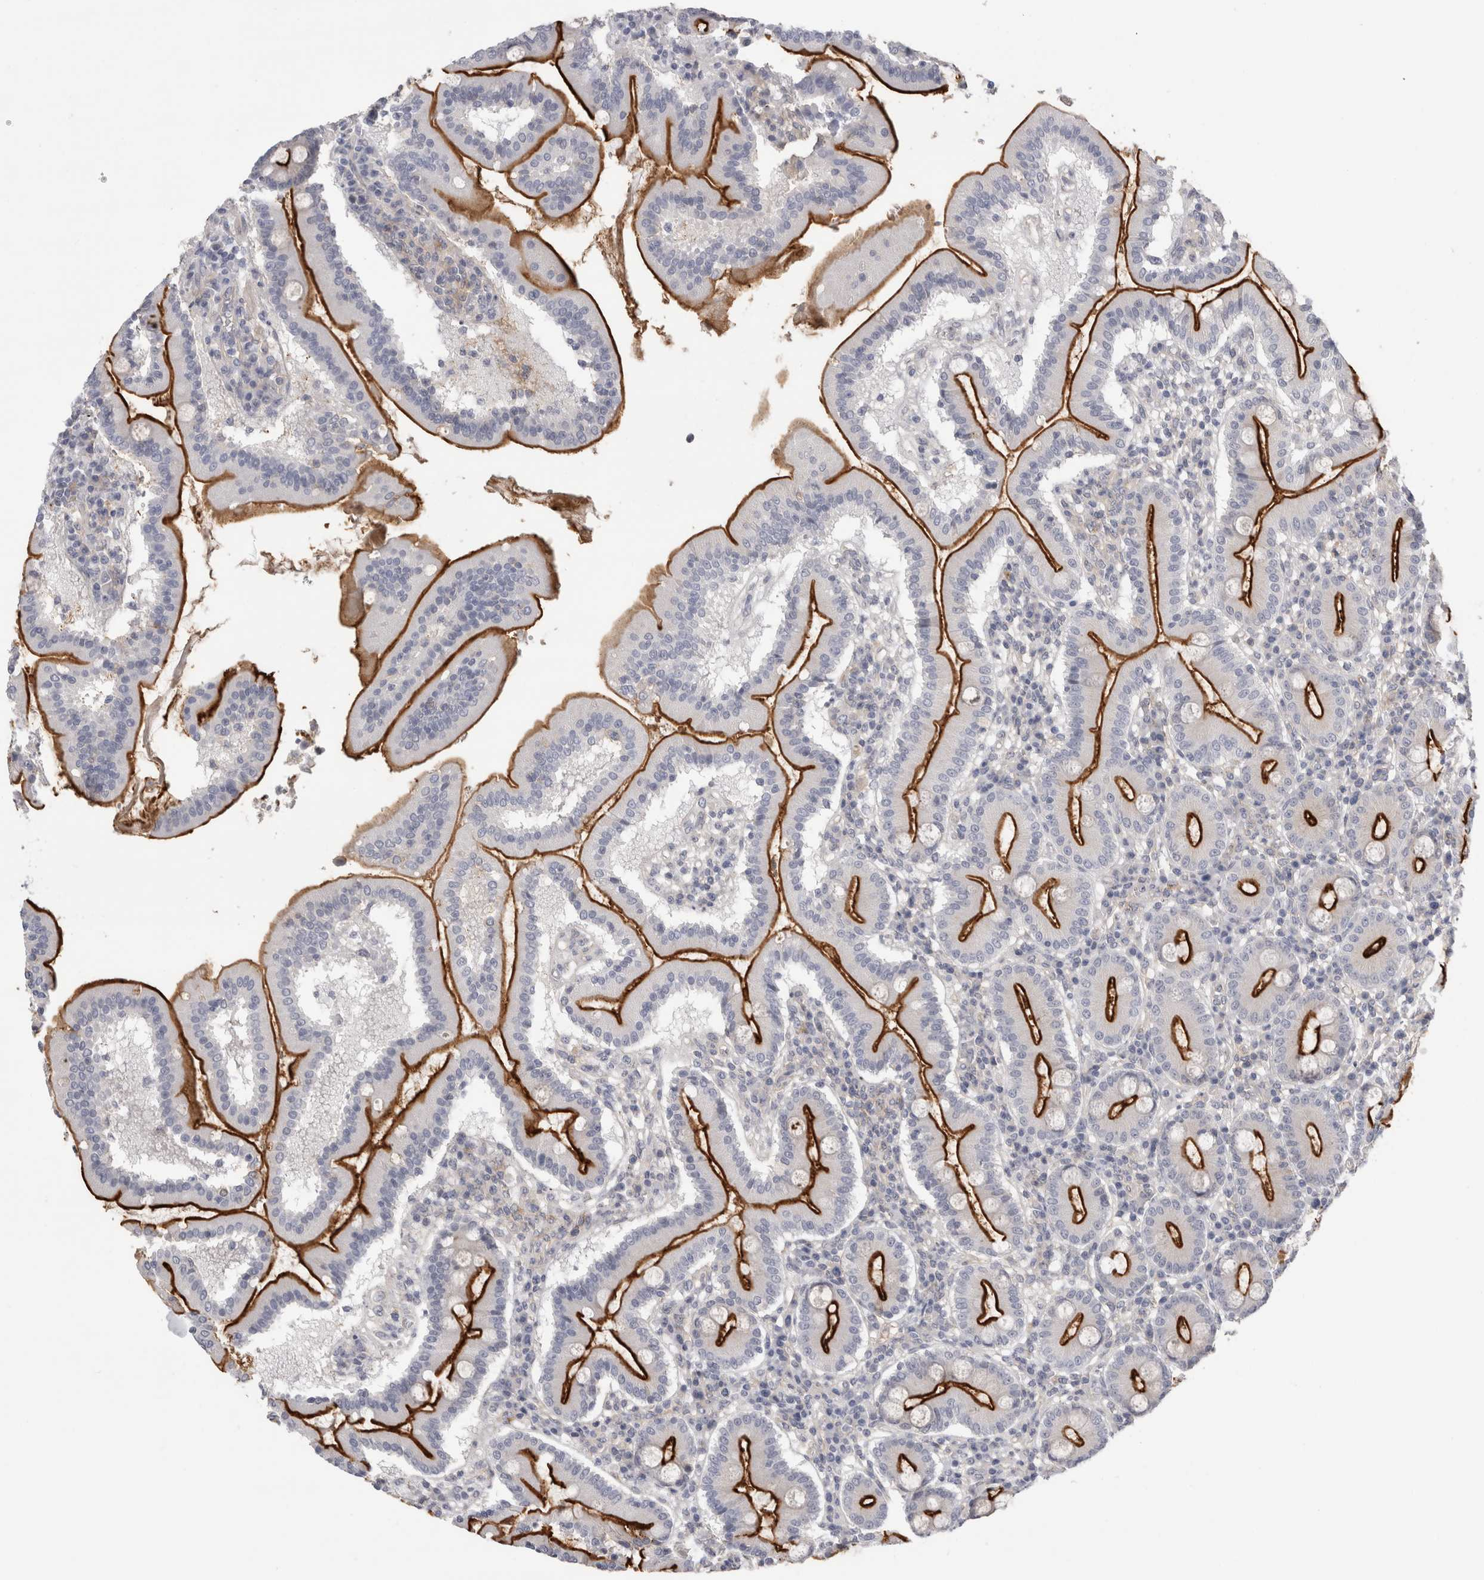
{"staining": {"intensity": "strong", "quantity": ">75%", "location": "cytoplasmic/membranous"}, "tissue": "duodenum", "cell_type": "Glandular cells", "image_type": "normal", "snomed": [{"axis": "morphology", "description": "Normal tissue, NOS"}, {"axis": "topography", "description": "Duodenum"}], "caption": "IHC photomicrograph of normal duodenum stained for a protein (brown), which exhibits high levels of strong cytoplasmic/membranous staining in about >75% of glandular cells.", "gene": "VANGL1", "patient": {"sex": "male", "age": 50}}